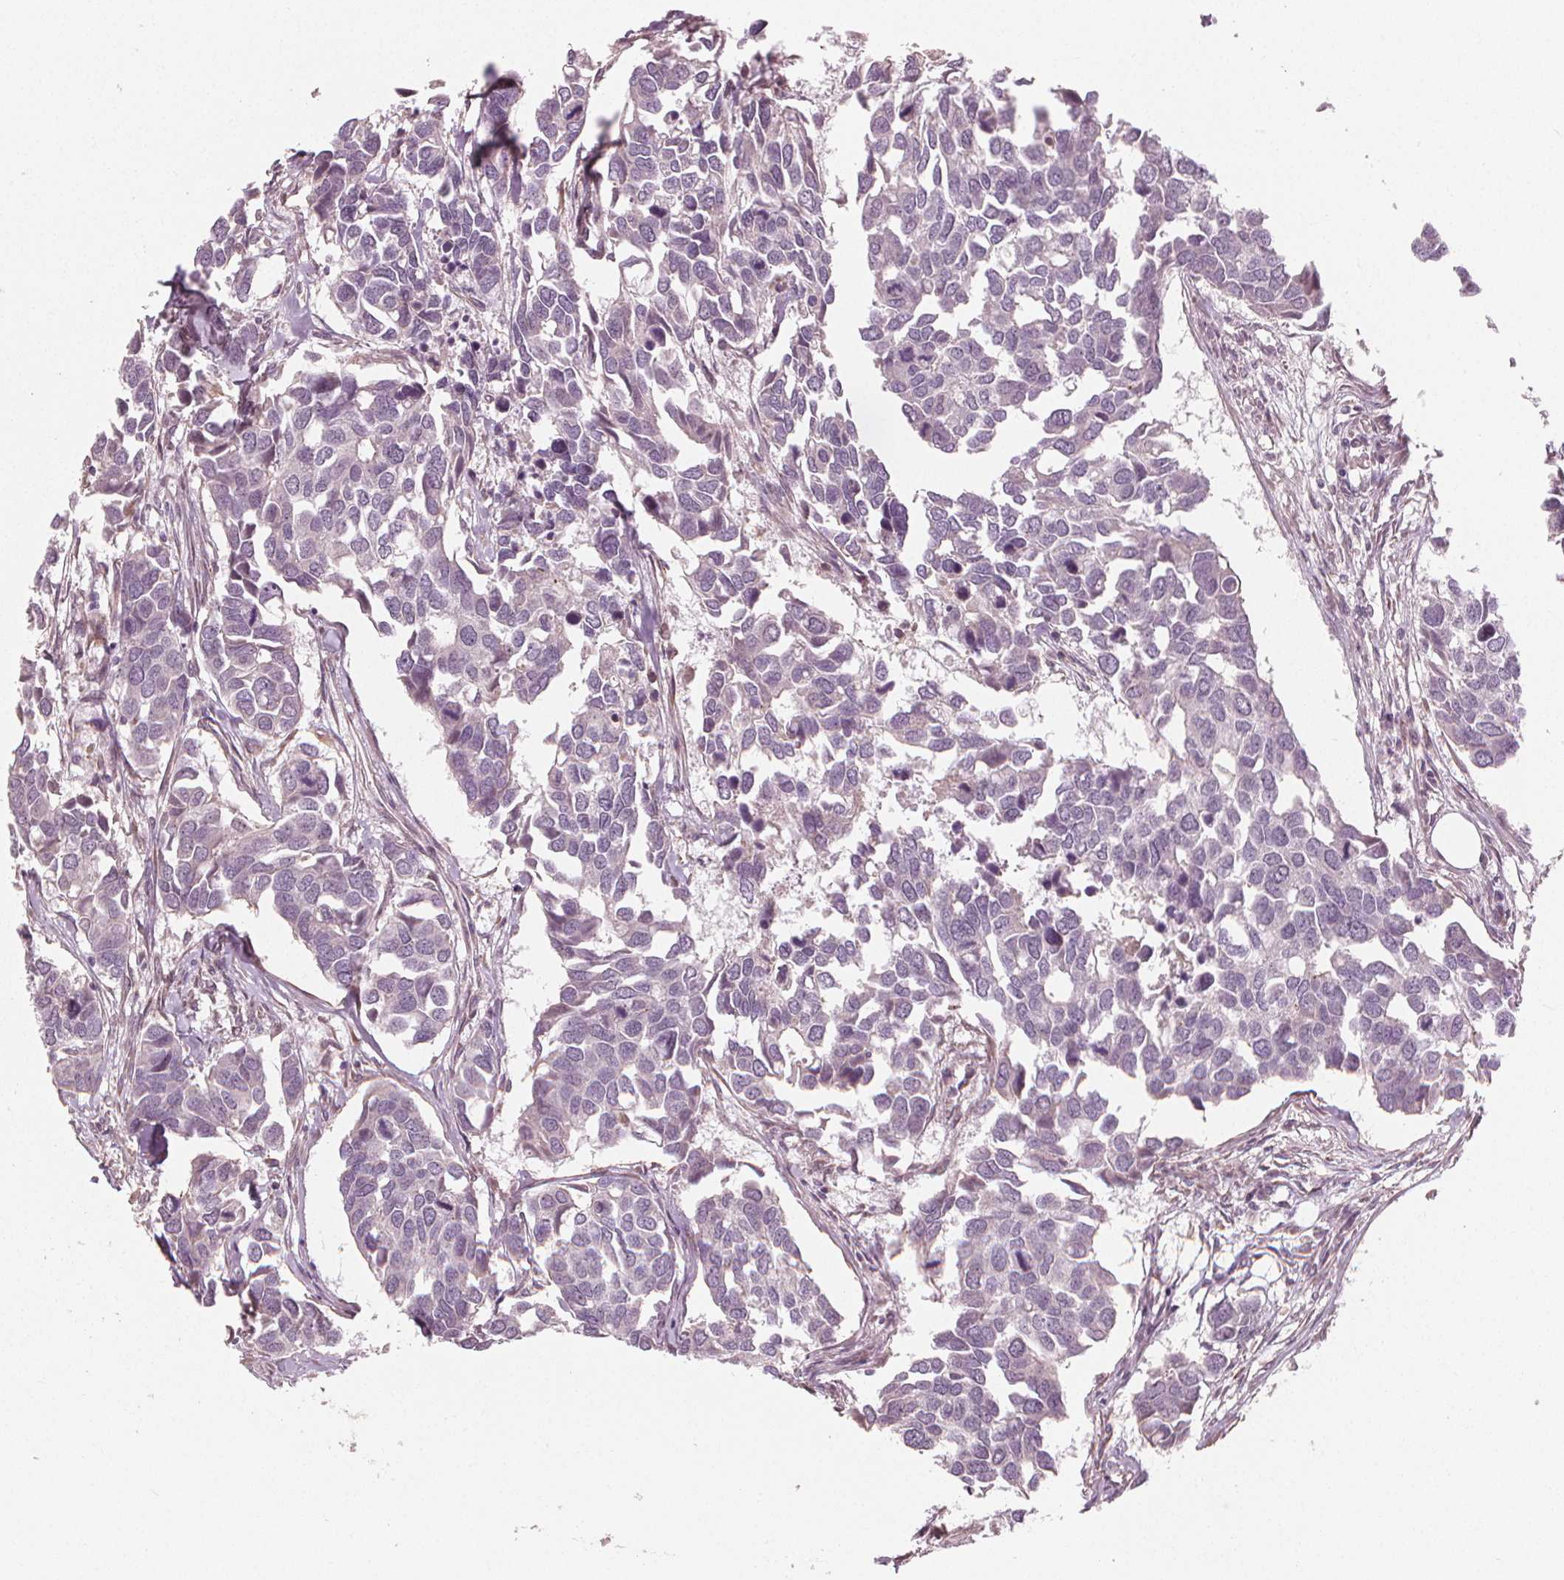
{"staining": {"intensity": "negative", "quantity": "none", "location": "none"}, "tissue": "breast cancer", "cell_type": "Tumor cells", "image_type": "cancer", "snomed": [{"axis": "morphology", "description": "Duct carcinoma"}, {"axis": "topography", "description": "Breast"}], "caption": "Breast cancer (infiltrating ductal carcinoma) stained for a protein using IHC exhibits no staining tumor cells.", "gene": "CLBA1", "patient": {"sex": "female", "age": 83}}